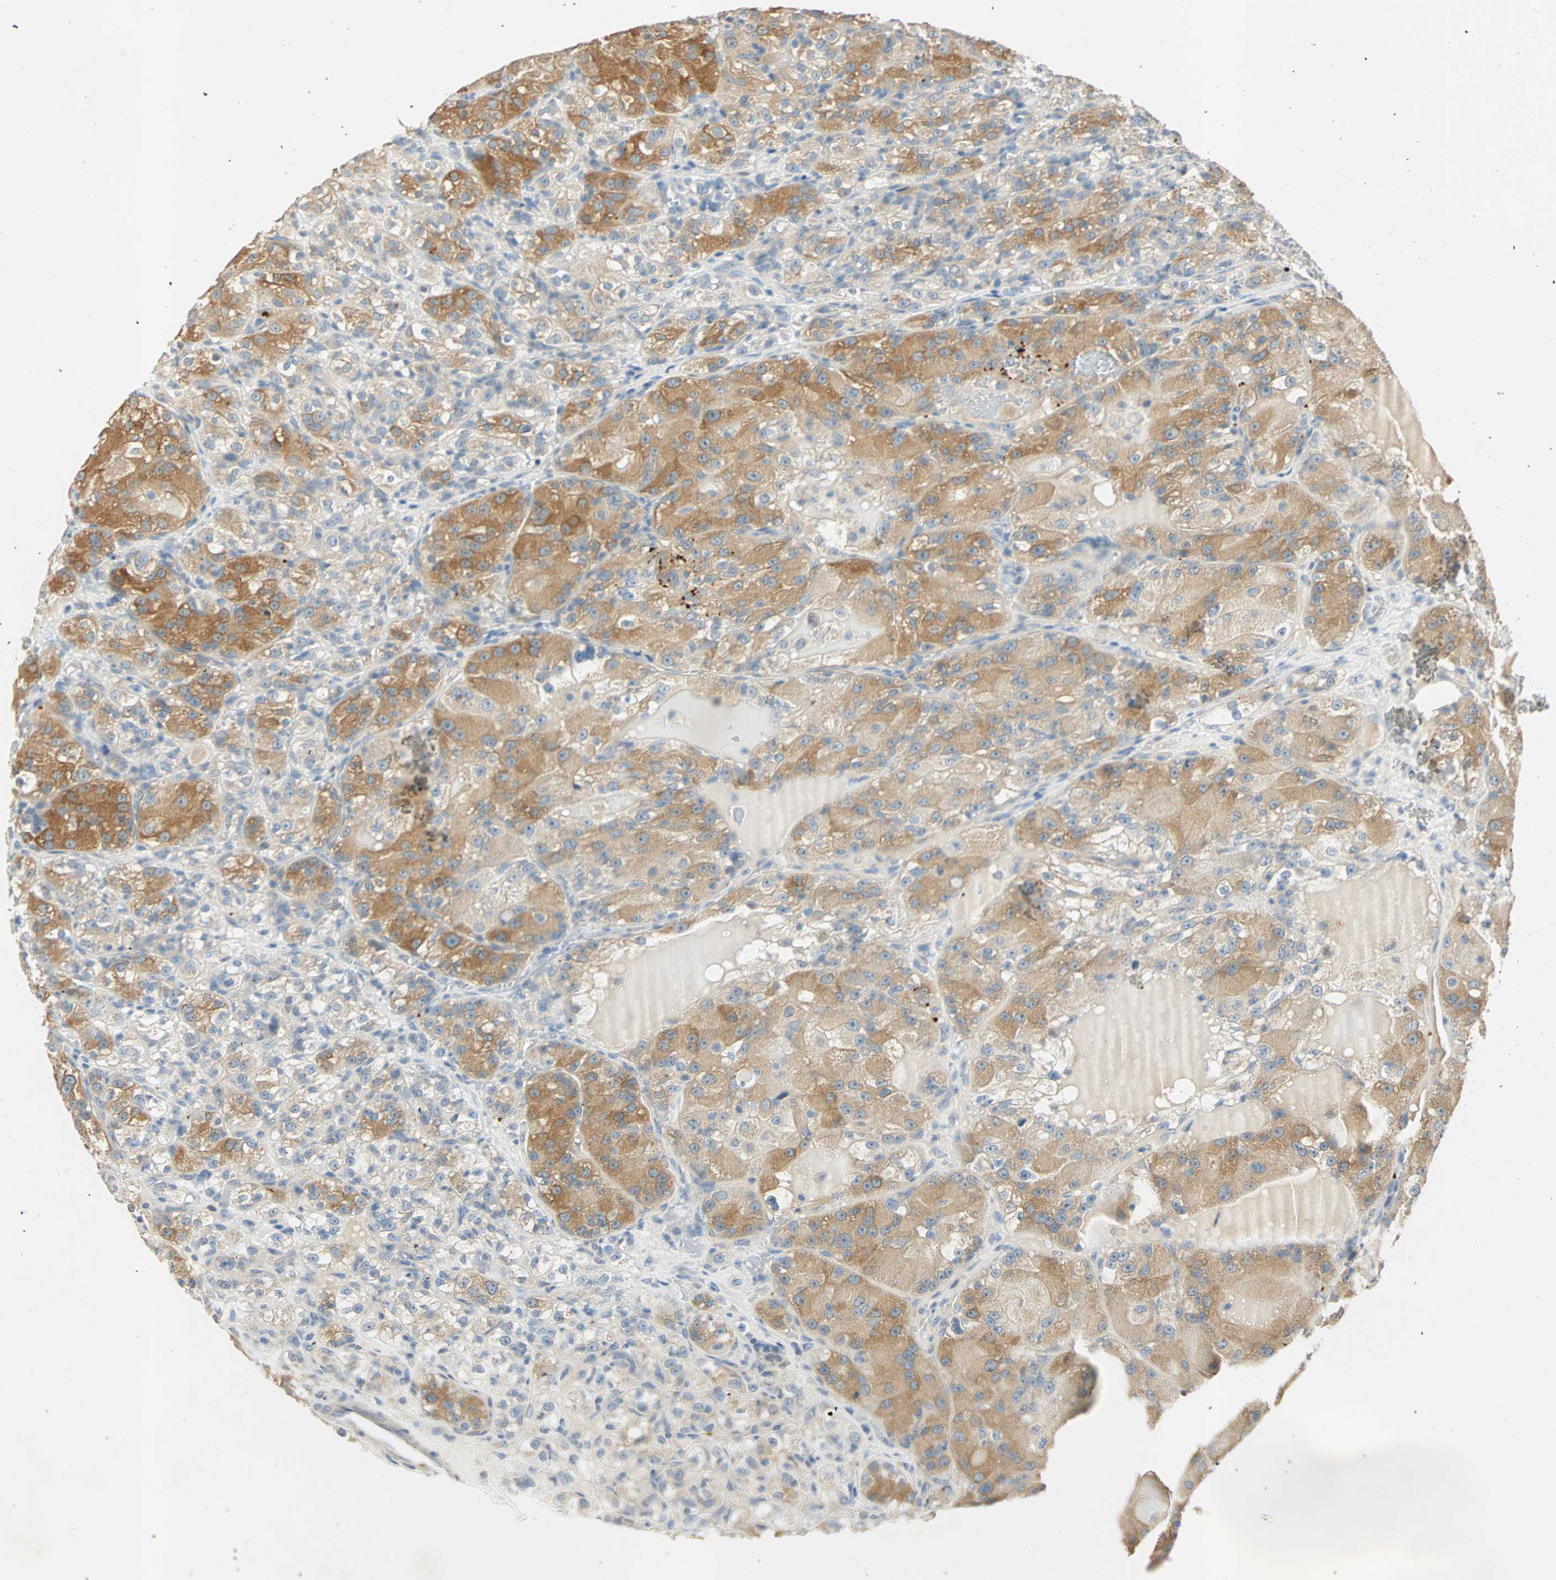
{"staining": {"intensity": "moderate", "quantity": "25%-75%", "location": "cytoplasmic/membranous"}, "tissue": "renal cancer", "cell_type": "Tumor cells", "image_type": "cancer", "snomed": [{"axis": "morphology", "description": "Normal tissue, NOS"}, {"axis": "morphology", "description": "Adenocarcinoma, NOS"}, {"axis": "topography", "description": "Kidney"}], "caption": "This is a histology image of immunohistochemistry (IHC) staining of adenocarcinoma (renal), which shows moderate staining in the cytoplasmic/membranous of tumor cells.", "gene": "RAD18", "patient": {"sex": "male", "age": 61}}